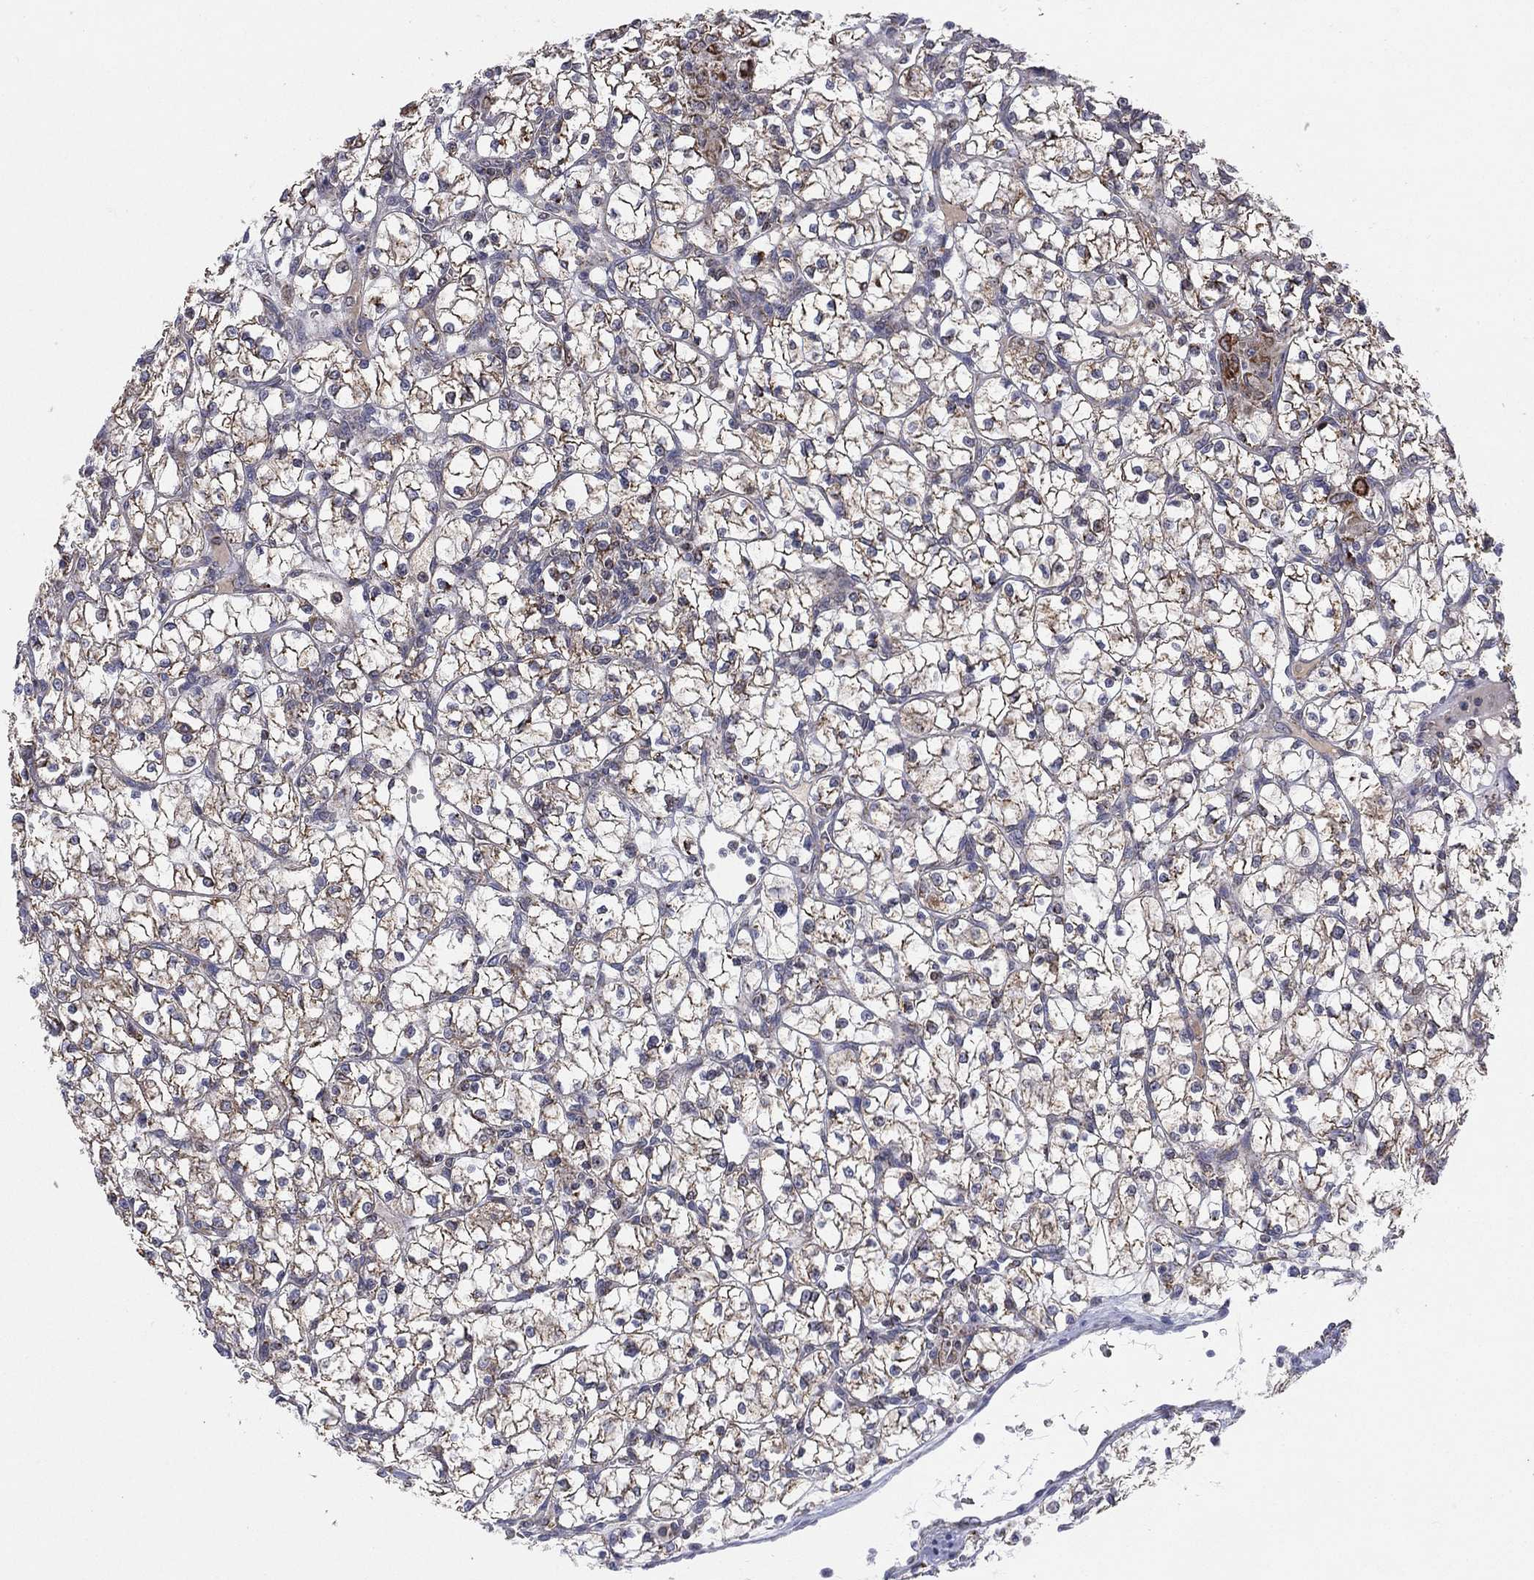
{"staining": {"intensity": "moderate", "quantity": "25%-75%", "location": "cytoplasmic/membranous"}, "tissue": "renal cancer", "cell_type": "Tumor cells", "image_type": "cancer", "snomed": [{"axis": "morphology", "description": "Adenocarcinoma, NOS"}, {"axis": "topography", "description": "Kidney"}], "caption": "This micrograph exhibits immunohistochemistry staining of renal cancer, with medium moderate cytoplasmic/membranous staining in about 25%-75% of tumor cells.", "gene": "PSMG4", "patient": {"sex": "female", "age": 64}}